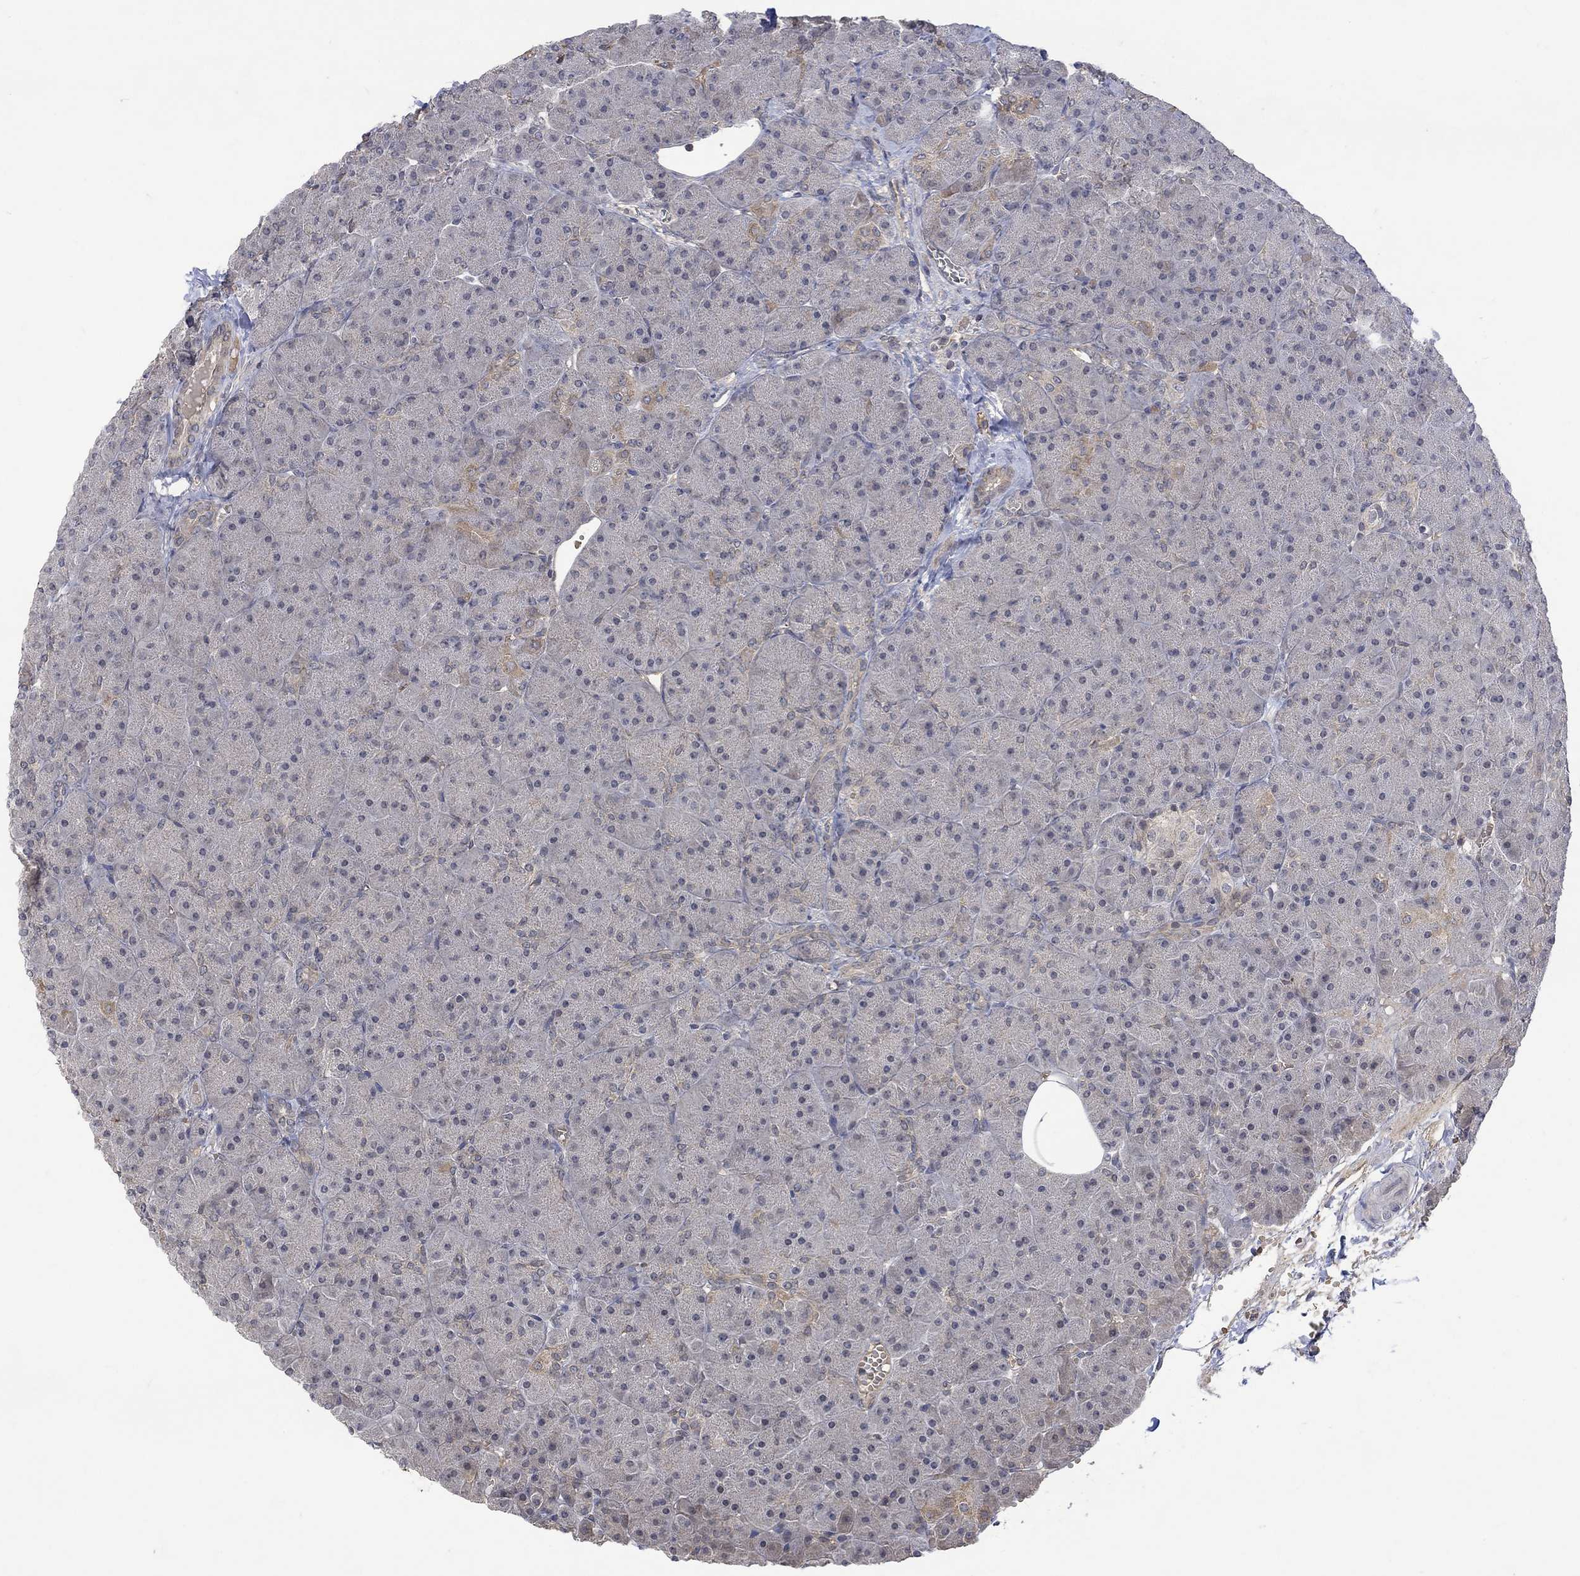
{"staining": {"intensity": "negative", "quantity": "none", "location": "none"}, "tissue": "pancreas", "cell_type": "Exocrine glandular cells", "image_type": "normal", "snomed": [{"axis": "morphology", "description": "Normal tissue, NOS"}, {"axis": "topography", "description": "Pancreas"}], "caption": "This is a histopathology image of IHC staining of unremarkable pancreas, which shows no positivity in exocrine glandular cells.", "gene": "GRIN2D", "patient": {"sex": "male", "age": 61}}